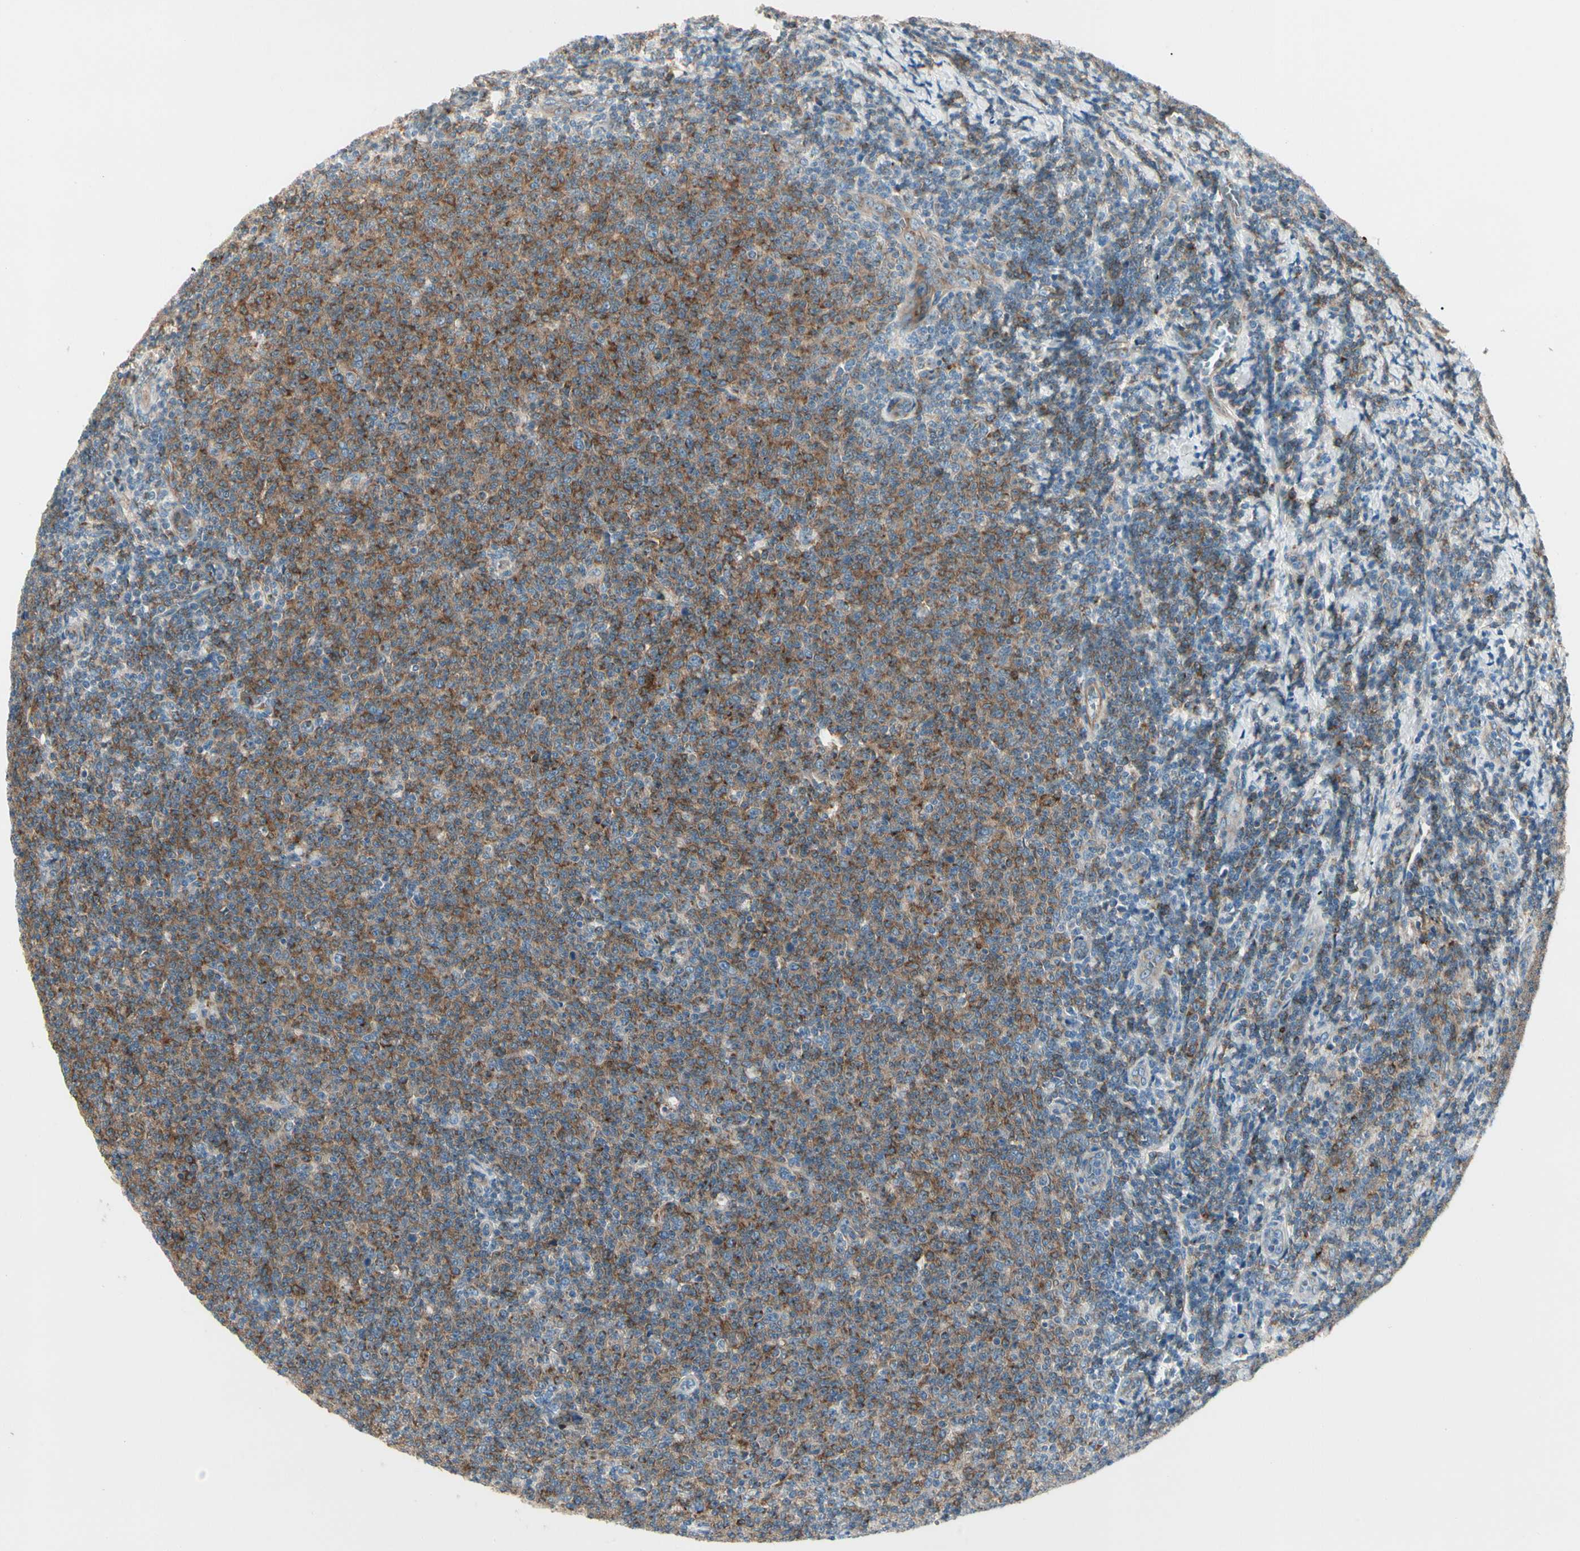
{"staining": {"intensity": "moderate", "quantity": "25%-75%", "location": "cytoplasmic/membranous"}, "tissue": "lymphoma", "cell_type": "Tumor cells", "image_type": "cancer", "snomed": [{"axis": "morphology", "description": "Malignant lymphoma, non-Hodgkin's type, Low grade"}, {"axis": "topography", "description": "Lymph node"}], "caption": "Immunohistochemical staining of human malignant lymphoma, non-Hodgkin's type (low-grade) exhibits moderate cytoplasmic/membranous protein expression in approximately 25%-75% of tumor cells.", "gene": "ABCA3", "patient": {"sex": "male", "age": 66}}